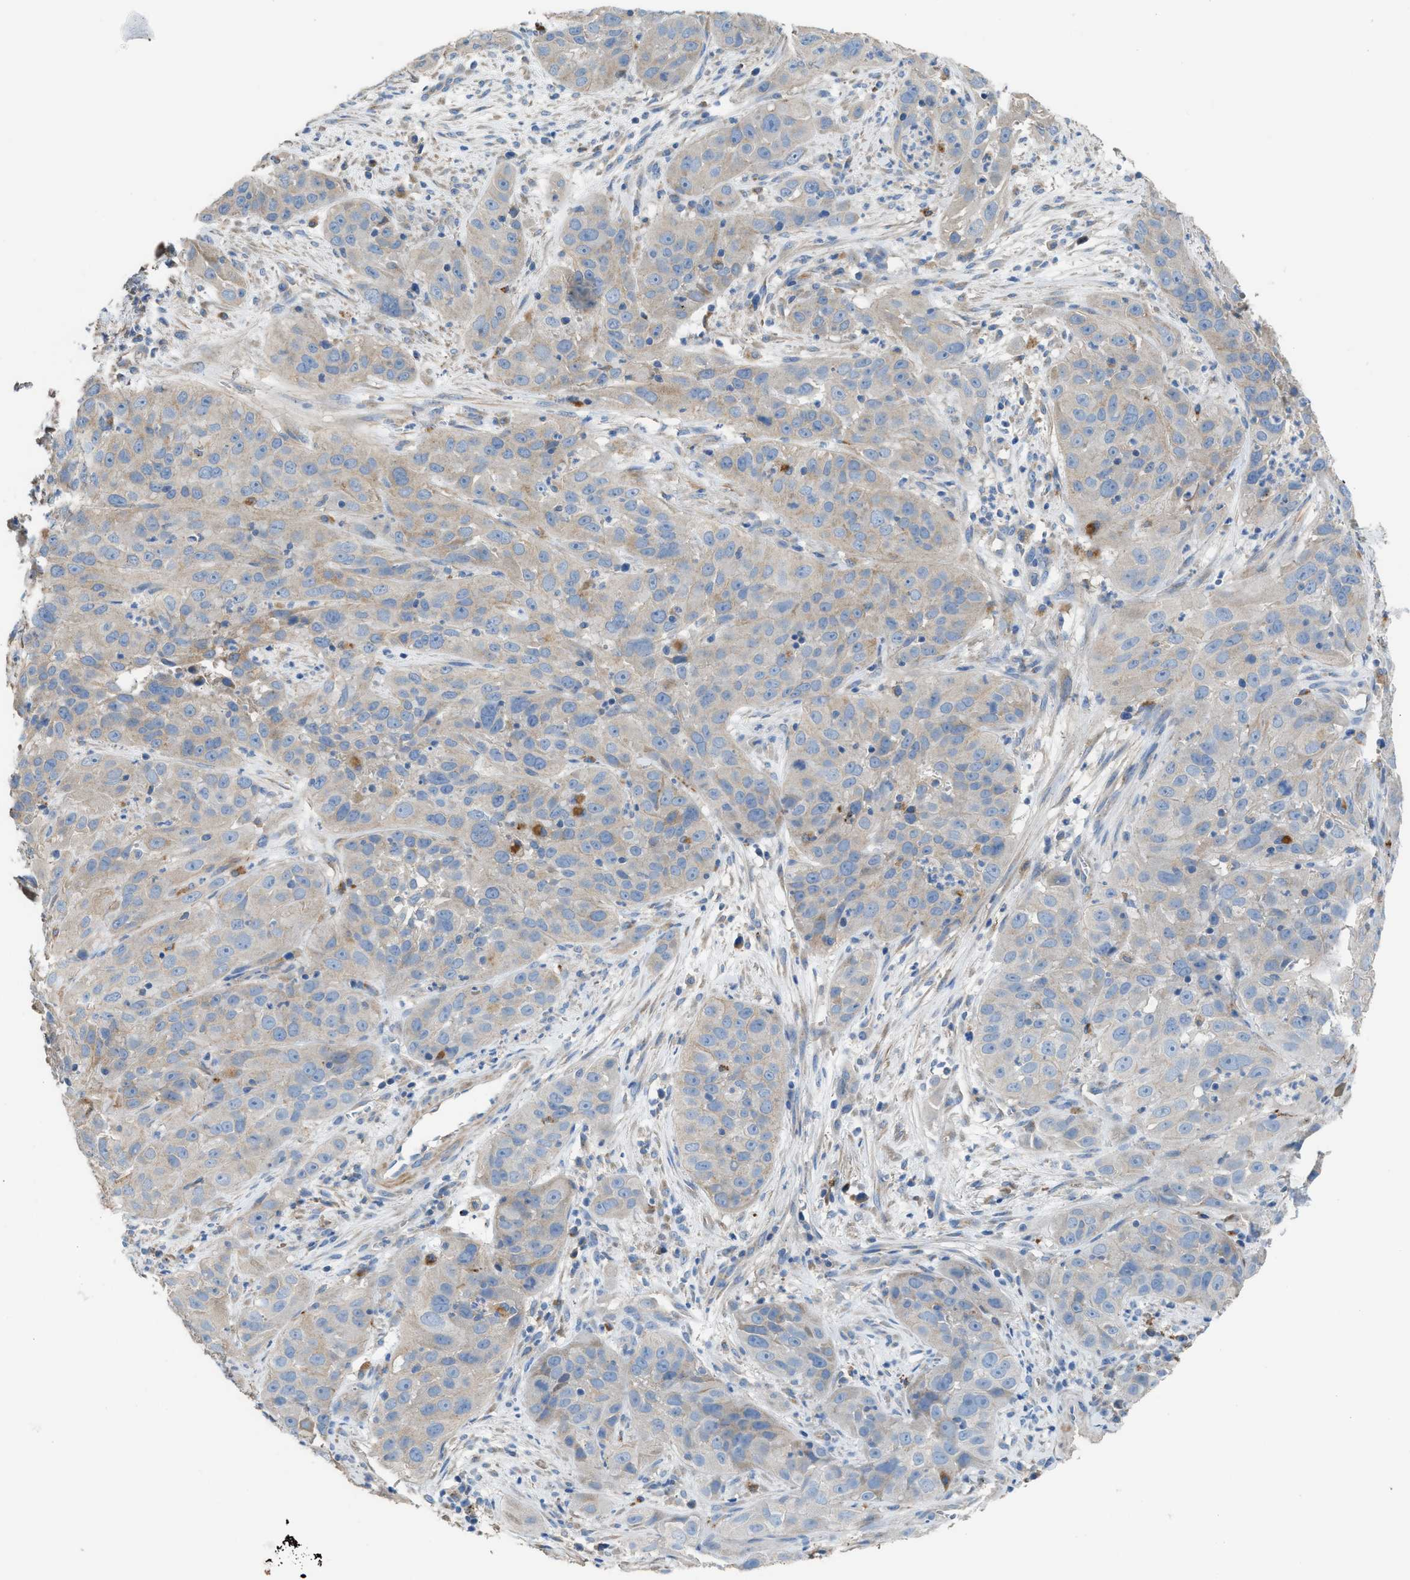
{"staining": {"intensity": "weak", "quantity": "<25%", "location": "cytoplasmic/membranous"}, "tissue": "cervical cancer", "cell_type": "Tumor cells", "image_type": "cancer", "snomed": [{"axis": "morphology", "description": "Squamous cell carcinoma, NOS"}, {"axis": "topography", "description": "Cervix"}], "caption": "High magnification brightfield microscopy of squamous cell carcinoma (cervical) stained with DAB (brown) and counterstained with hematoxylin (blue): tumor cells show no significant positivity.", "gene": "AOAH", "patient": {"sex": "female", "age": 32}}